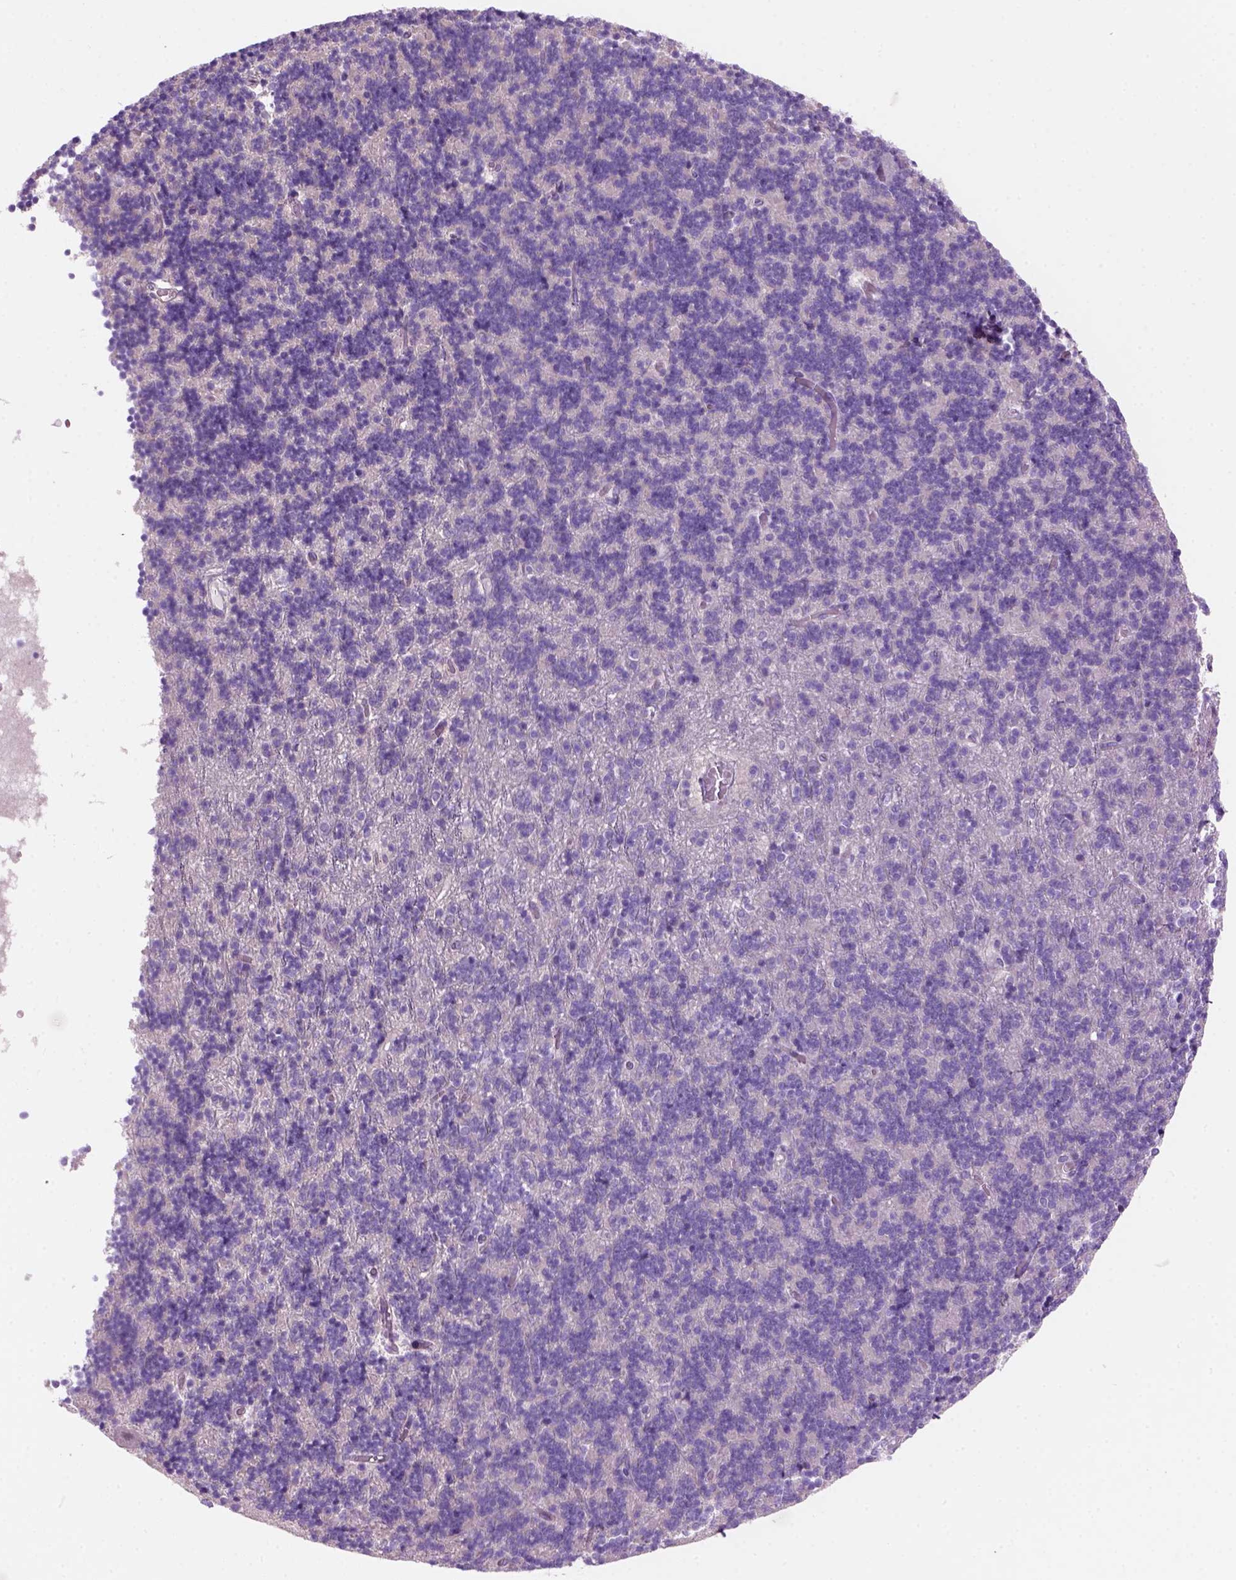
{"staining": {"intensity": "negative", "quantity": "none", "location": "none"}, "tissue": "cerebellum", "cell_type": "Cells in granular layer", "image_type": "normal", "snomed": [{"axis": "morphology", "description": "Normal tissue, NOS"}, {"axis": "topography", "description": "Cerebellum"}], "caption": "Immunohistochemistry photomicrograph of normal cerebellum: cerebellum stained with DAB exhibits no significant protein positivity in cells in granular layer.", "gene": "CD84", "patient": {"sex": "male", "age": 70}}